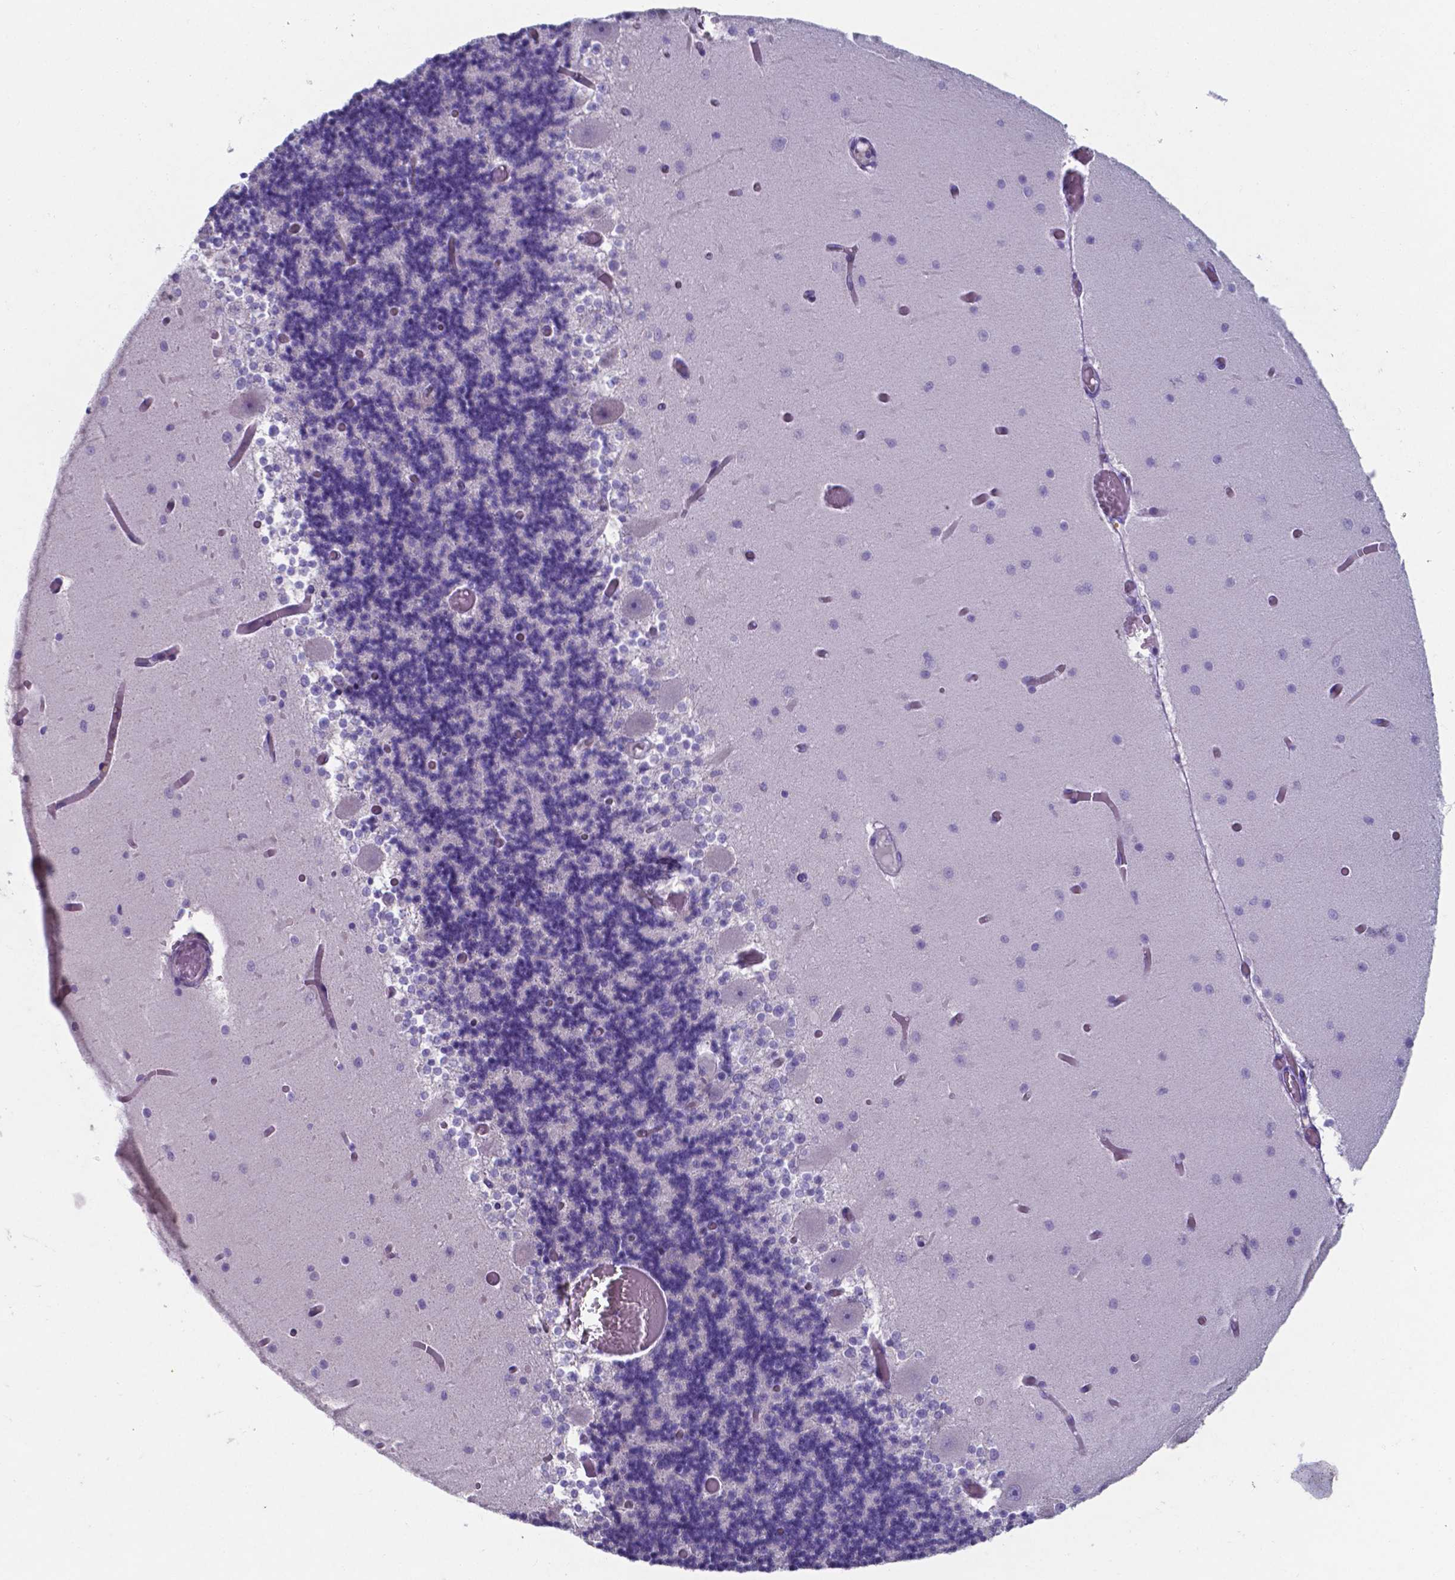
{"staining": {"intensity": "negative", "quantity": "none", "location": "none"}, "tissue": "cerebellum", "cell_type": "Cells in granular layer", "image_type": "normal", "snomed": [{"axis": "morphology", "description": "Normal tissue, NOS"}, {"axis": "topography", "description": "Cerebellum"}], "caption": "The immunohistochemistry image has no significant staining in cells in granular layer of cerebellum.", "gene": "UBE2J1", "patient": {"sex": "female", "age": 28}}